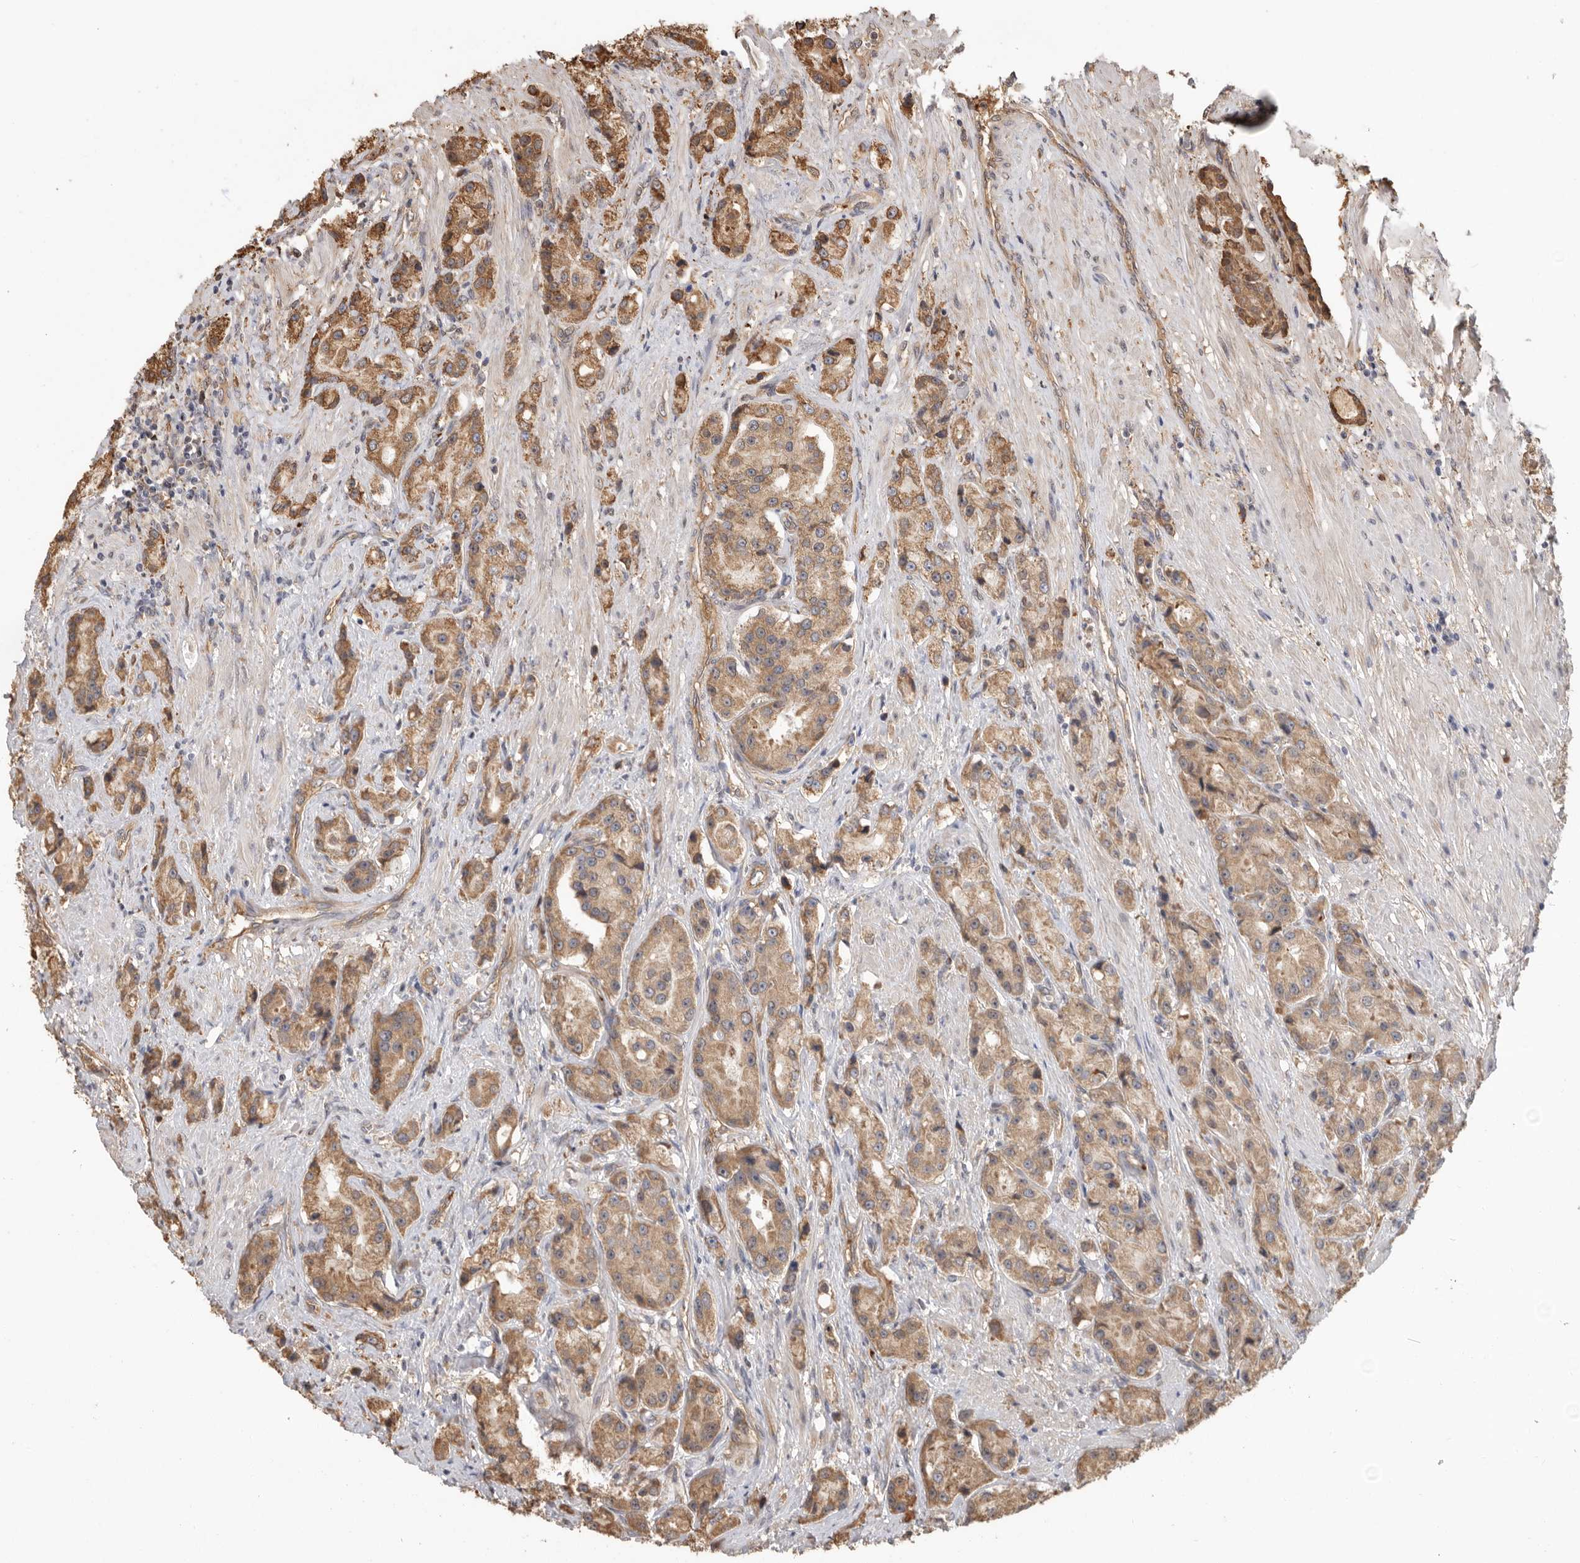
{"staining": {"intensity": "moderate", "quantity": ">75%", "location": "cytoplasmic/membranous"}, "tissue": "prostate cancer", "cell_type": "Tumor cells", "image_type": "cancer", "snomed": [{"axis": "morphology", "description": "Adenocarcinoma, High grade"}, {"axis": "topography", "description": "Prostate"}], "caption": "A brown stain labels moderate cytoplasmic/membranous staining of a protein in prostate cancer tumor cells.", "gene": "CDC42BPB", "patient": {"sex": "male", "age": 60}}